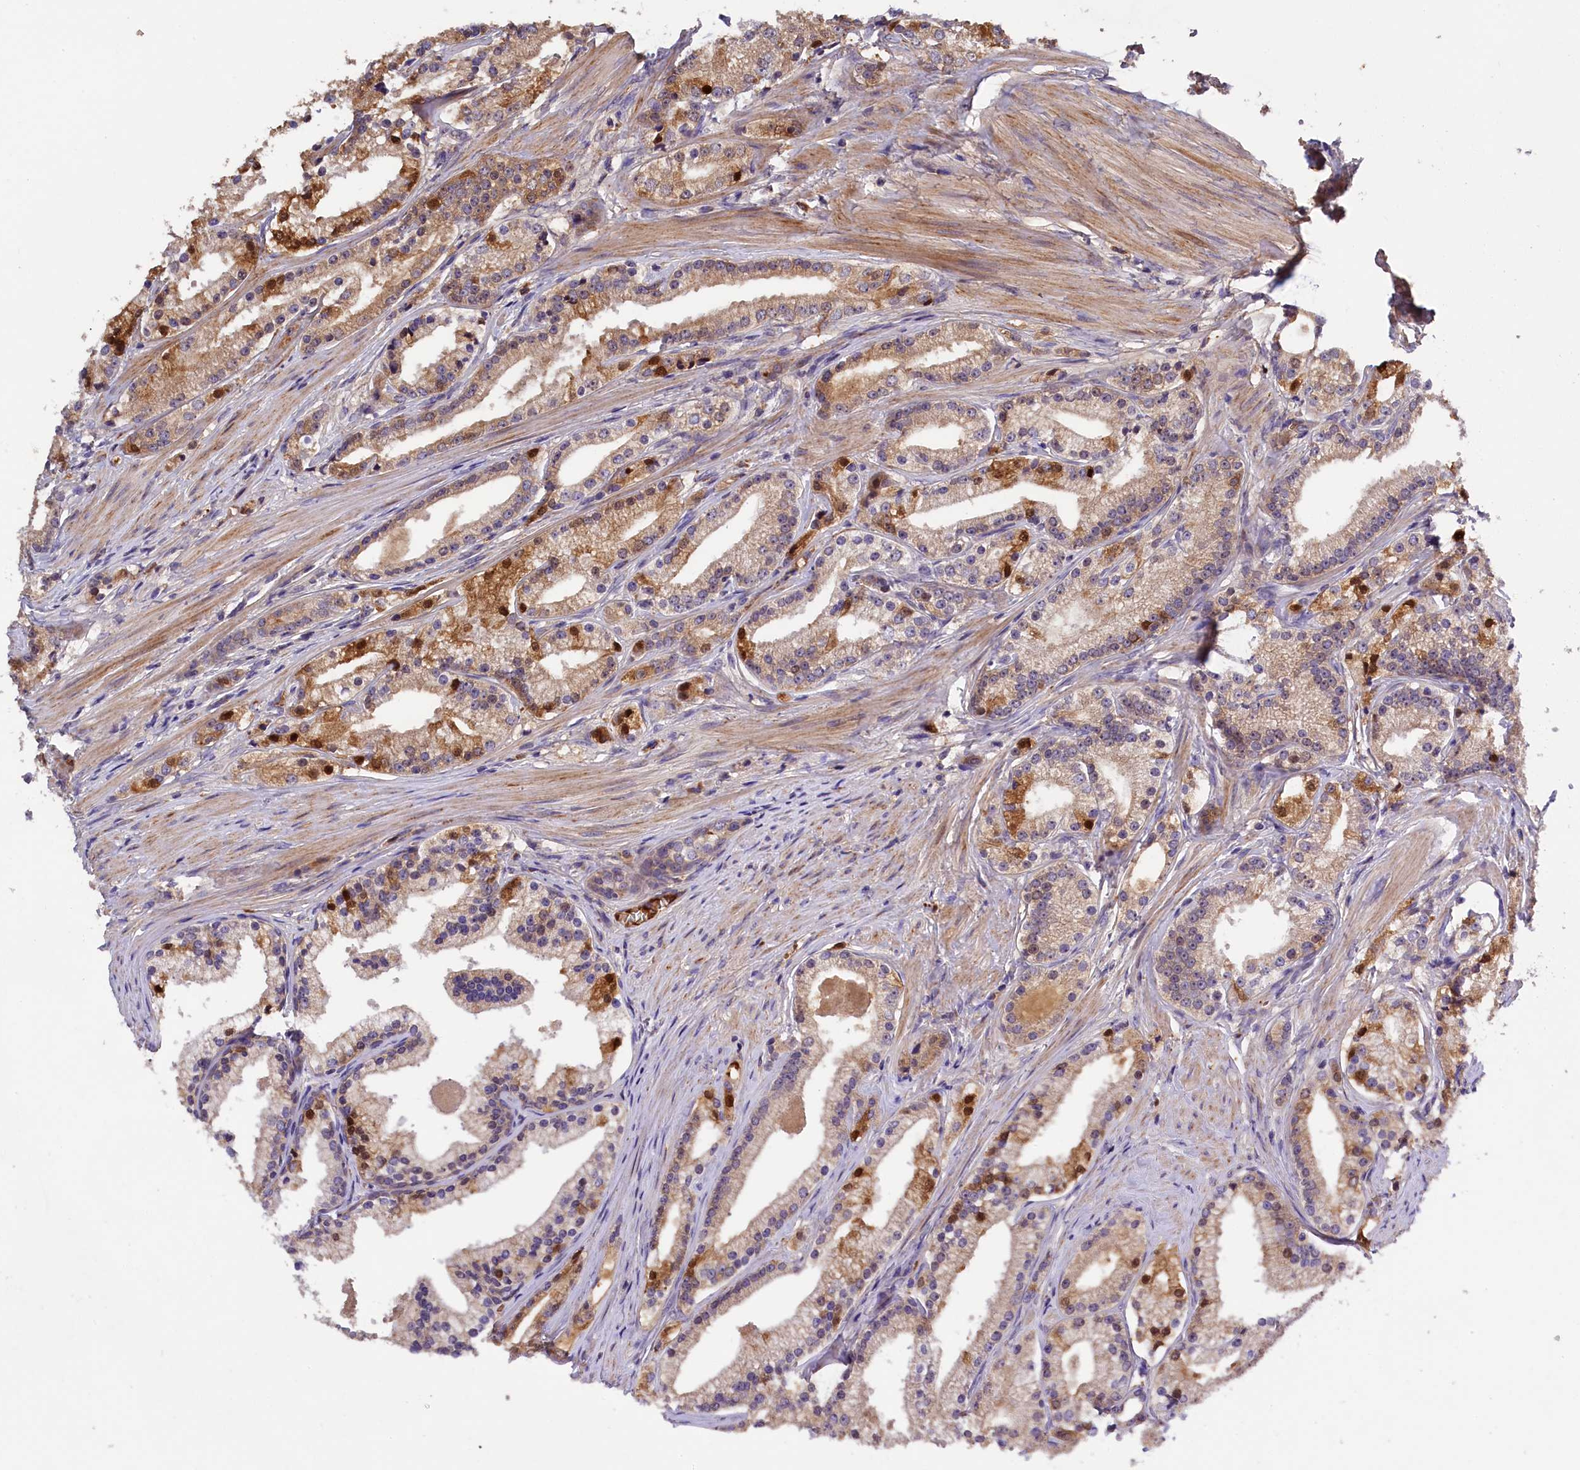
{"staining": {"intensity": "moderate", "quantity": "25%-75%", "location": "cytoplasmic/membranous,nuclear"}, "tissue": "prostate cancer", "cell_type": "Tumor cells", "image_type": "cancer", "snomed": [{"axis": "morphology", "description": "Adenocarcinoma, Low grade"}, {"axis": "topography", "description": "Prostate"}], "caption": "Prostate low-grade adenocarcinoma tissue reveals moderate cytoplasmic/membranous and nuclear positivity in about 25%-75% of tumor cells, visualized by immunohistochemistry. Ihc stains the protein in brown and the nuclei are stained blue.", "gene": "PHAF1", "patient": {"sex": "male", "age": 57}}